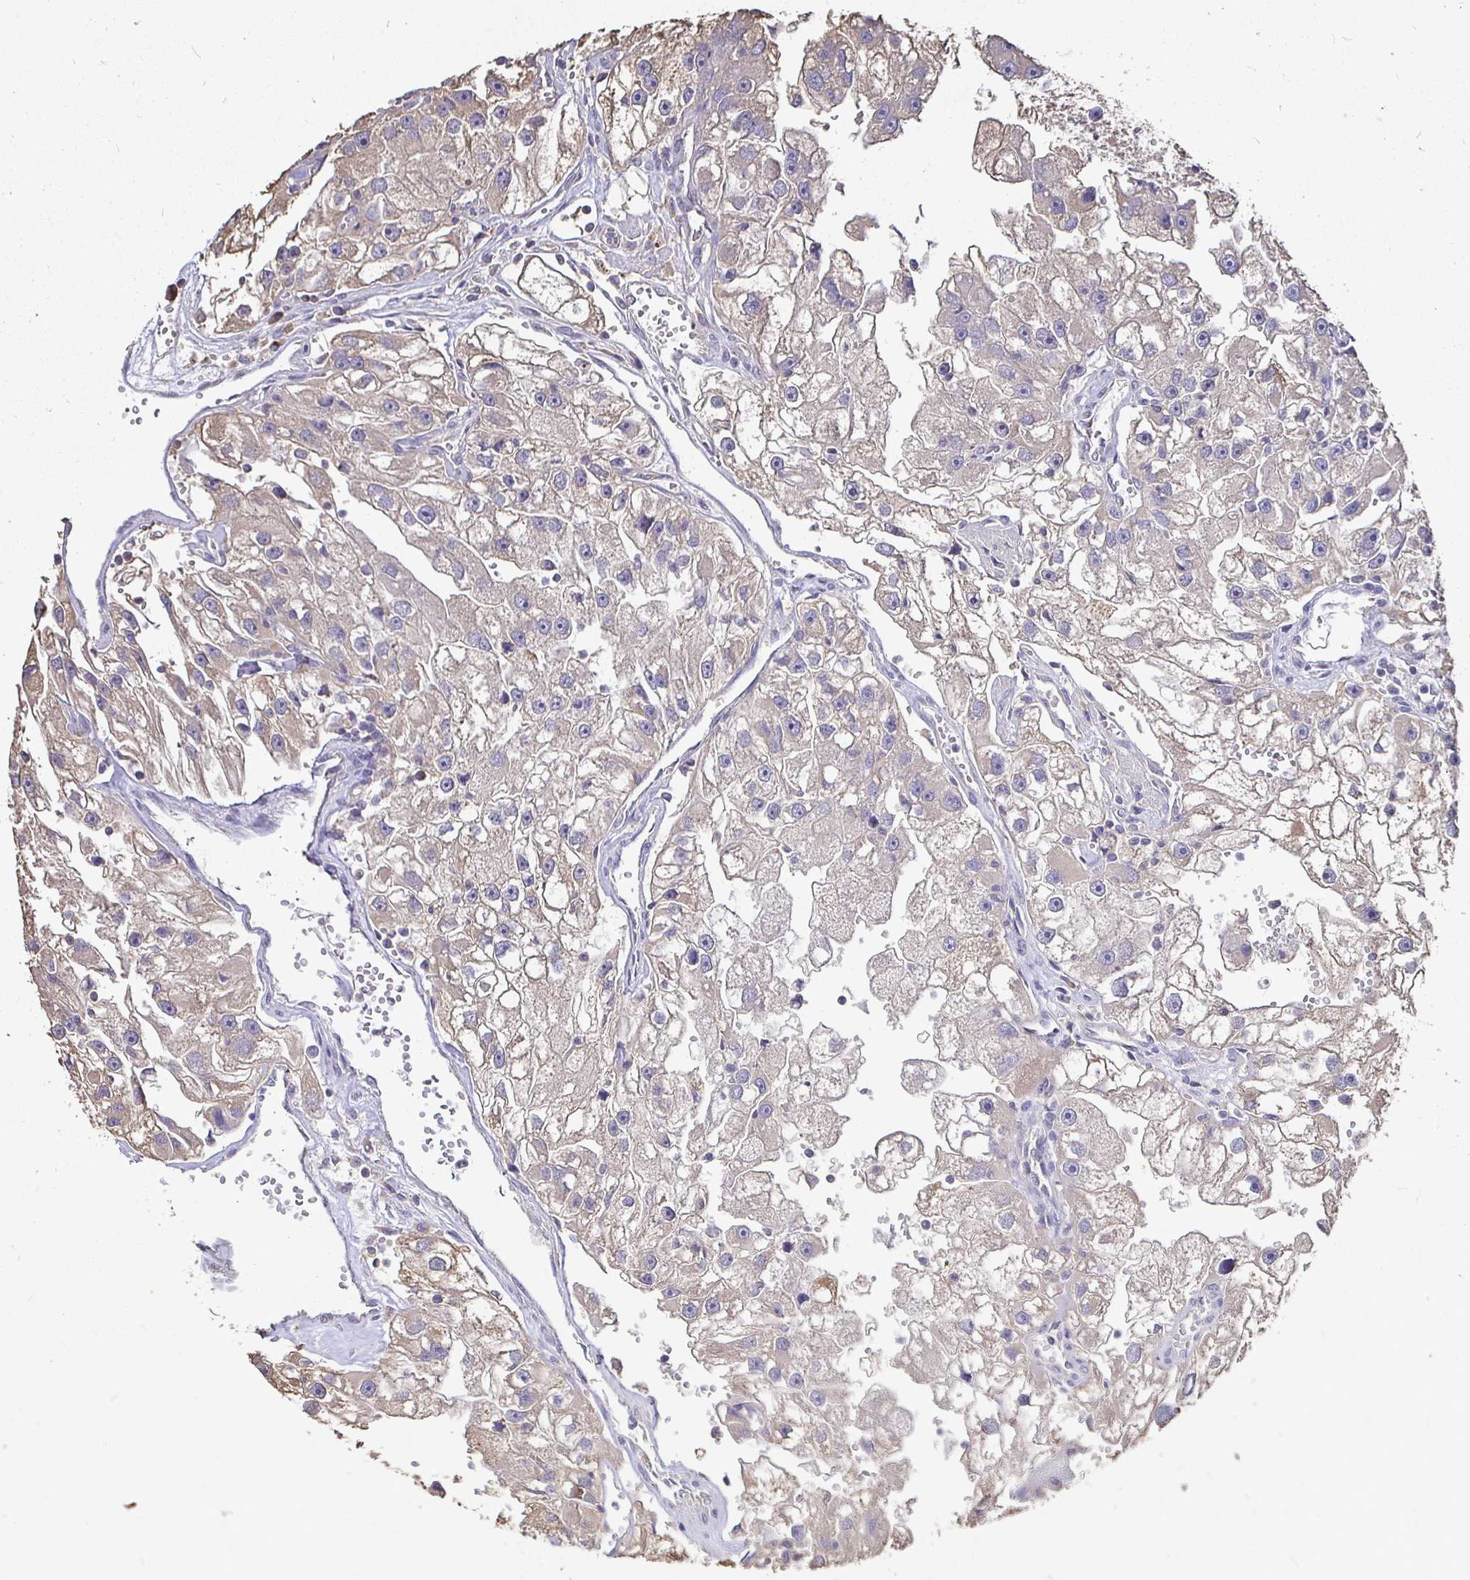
{"staining": {"intensity": "weak", "quantity": "25%-75%", "location": "cytoplasmic/membranous"}, "tissue": "renal cancer", "cell_type": "Tumor cells", "image_type": "cancer", "snomed": [{"axis": "morphology", "description": "Adenocarcinoma, NOS"}, {"axis": "topography", "description": "Kidney"}], "caption": "Renal cancer (adenocarcinoma) was stained to show a protein in brown. There is low levels of weak cytoplasmic/membranous expression in about 25%-75% of tumor cells.", "gene": "MAPK8IP3", "patient": {"sex": "male", "age": 63}}